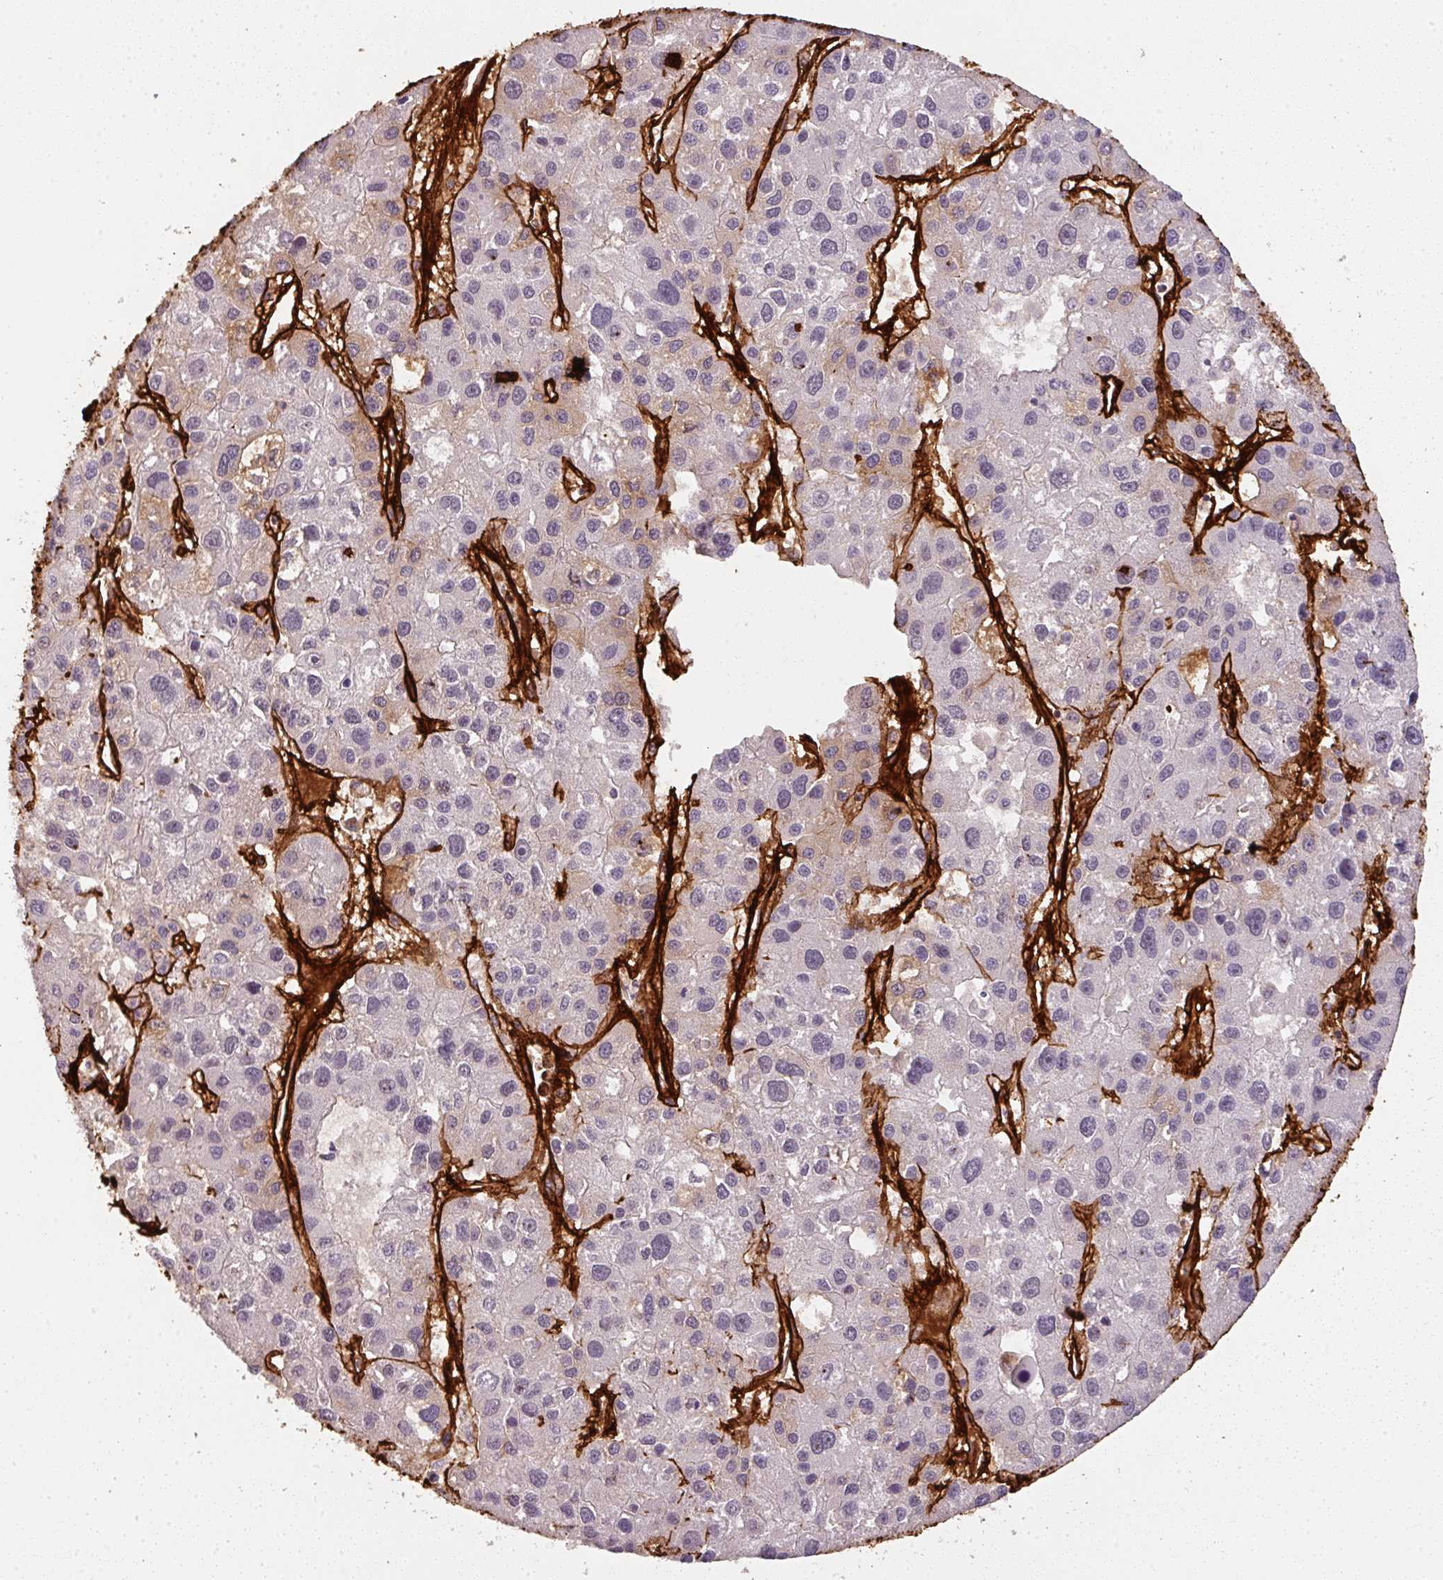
{"staining": {"intensity": "negative", "quantity": "none", "location": "none"}, "tissue": "liver cancer", "cell_type": "Tumor cells", "image_type": "cancer", "snomed": [{"axis": "morphology", "description": "Carcinoma, Hepatocellular, NOS"}, {"axis": "topography", "description": "Liver"}], "caption": "IHC of human liver cancer reveals no staining in tumor cells.", "gene": "COL3A1", "patient": {"sex": "male", "age": 73}}